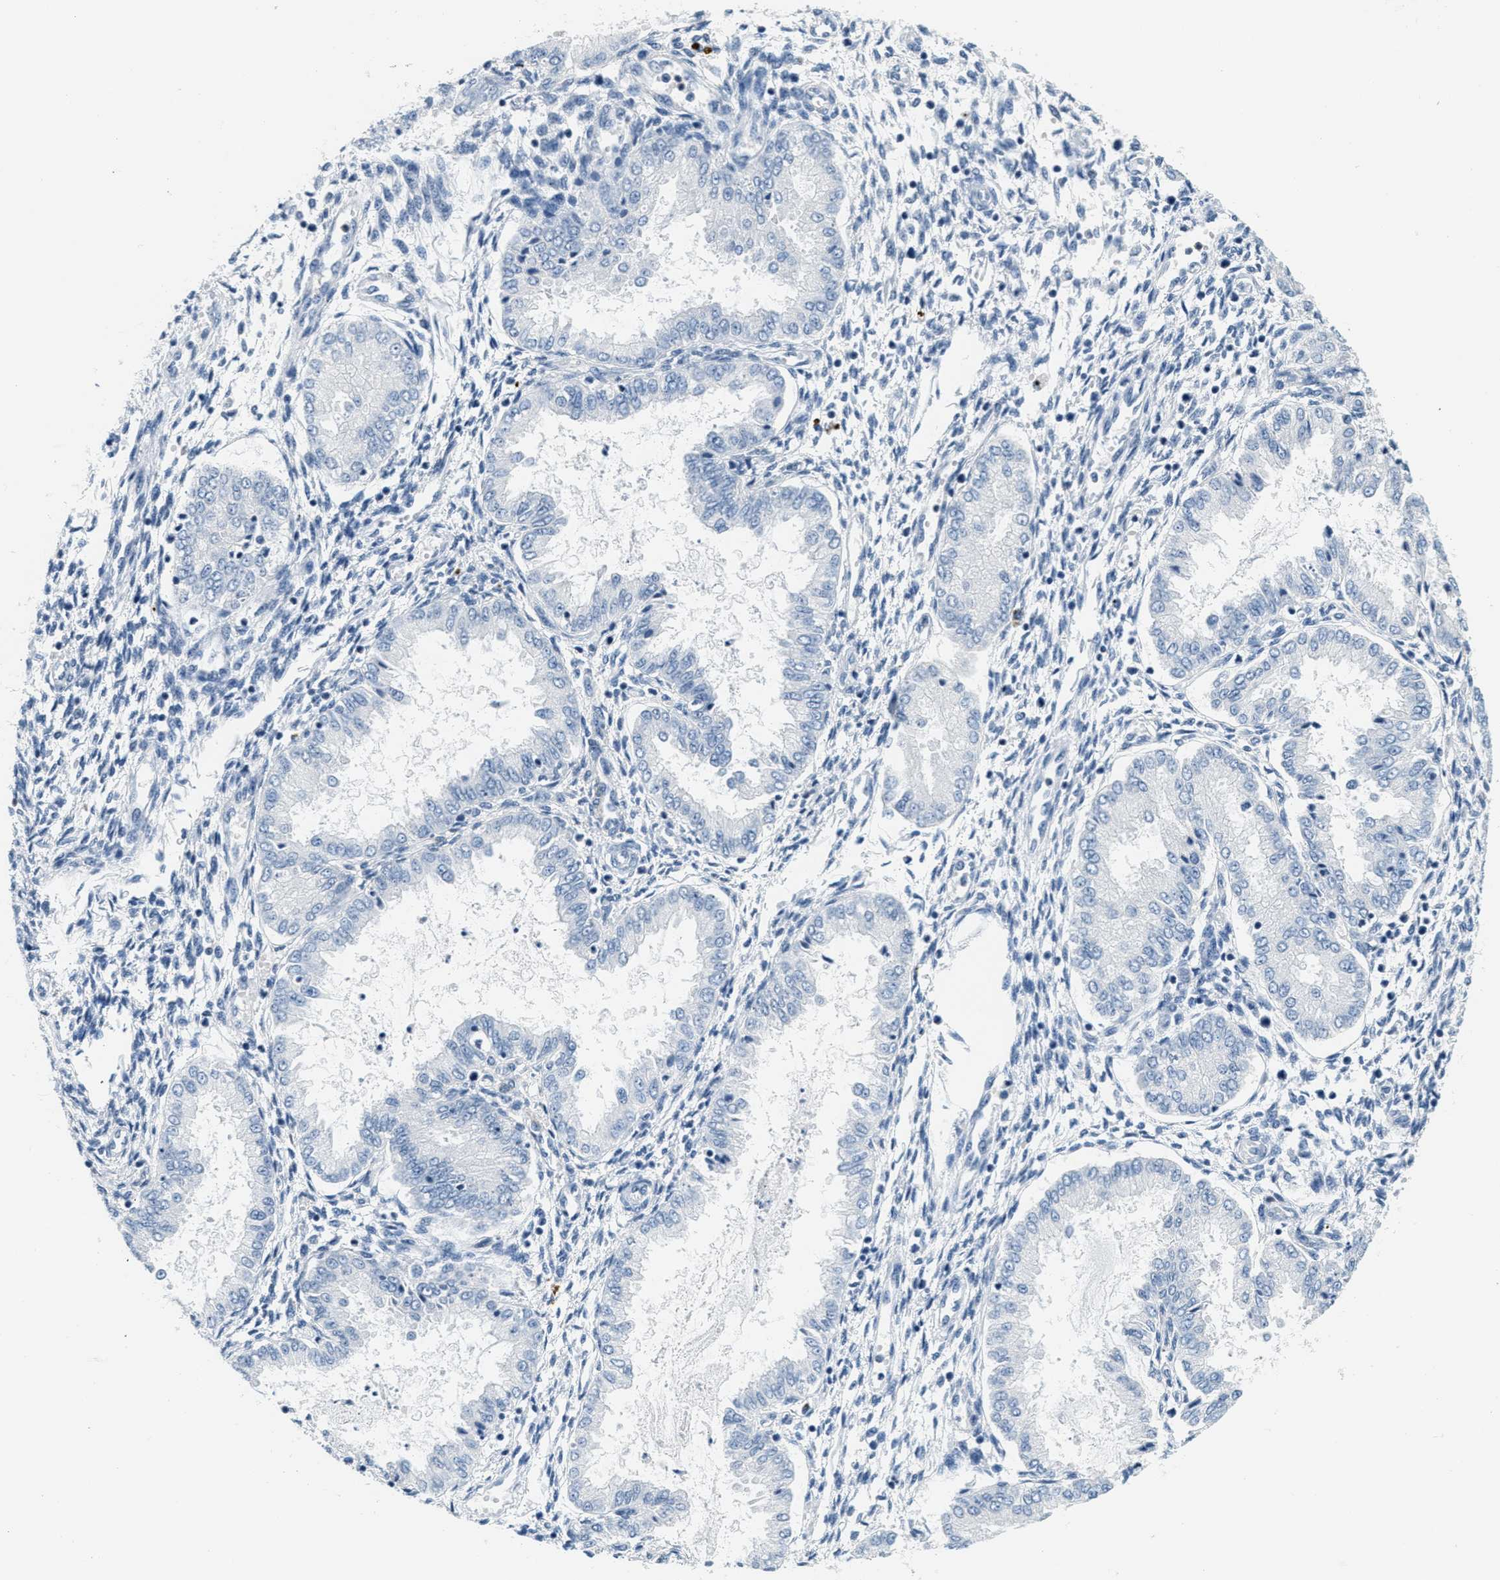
{"staining": {"intensity": "negative", "quantity": "none", "location": "none"}, "tissue": "endometrium", "cell_type": "Cells in endometrial stroma", "image_type": "normal", "snomed": [{"axis": "morphology", "description": "Normal tissue, NOS"}, {"axis": "topography", "description": "Endometrium"}], "caption": "Immunohistochemical staining of benign human endometrium demonstrates no significant expression in cells in endometrial stroma.", "gene": "CA4", "patient": {"sex": "female", "age": 33}}